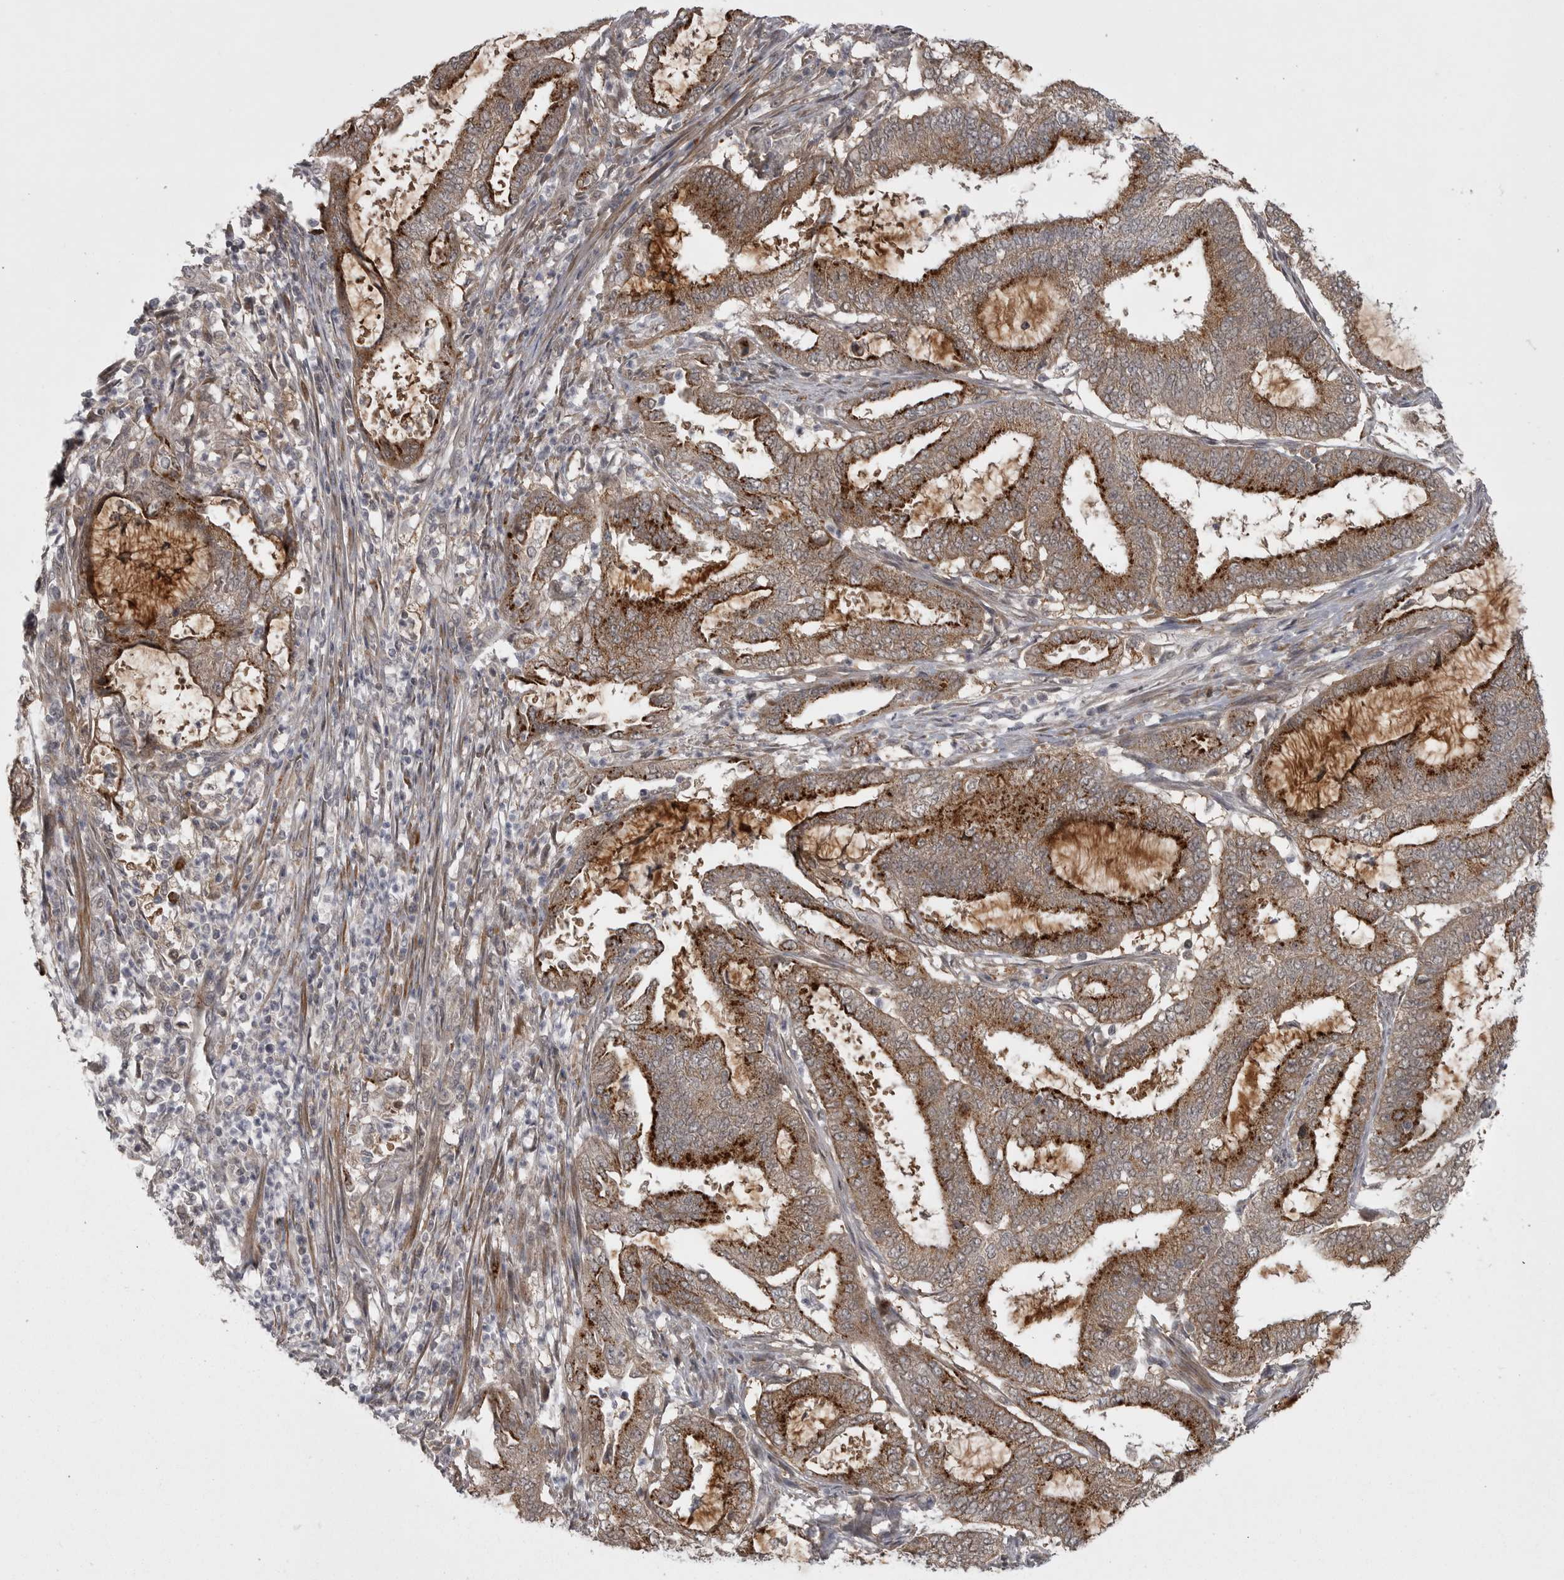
{"staining": {"intensity": "strong", "quantity": "25%-75%", "location": "cytoplasmic/membranous"}, "tissue": "endometrial cancer", "cell_type": "Tumor cells", "image_type": "cancer", "snomed": [{"axis": "morphology", "description": "Adenocarcinoma, NOS"}, {"axis": "topography", "description": "Endometrium"}], "caption": "DAB immunohistochemical staining of human endometrial cancer displays strong cytoplasmic/membranous protein expression in about 25%-75% of tumor cells.", "gene": "PPP1R9A", "patient": {"sex": "female", "age": 51}}